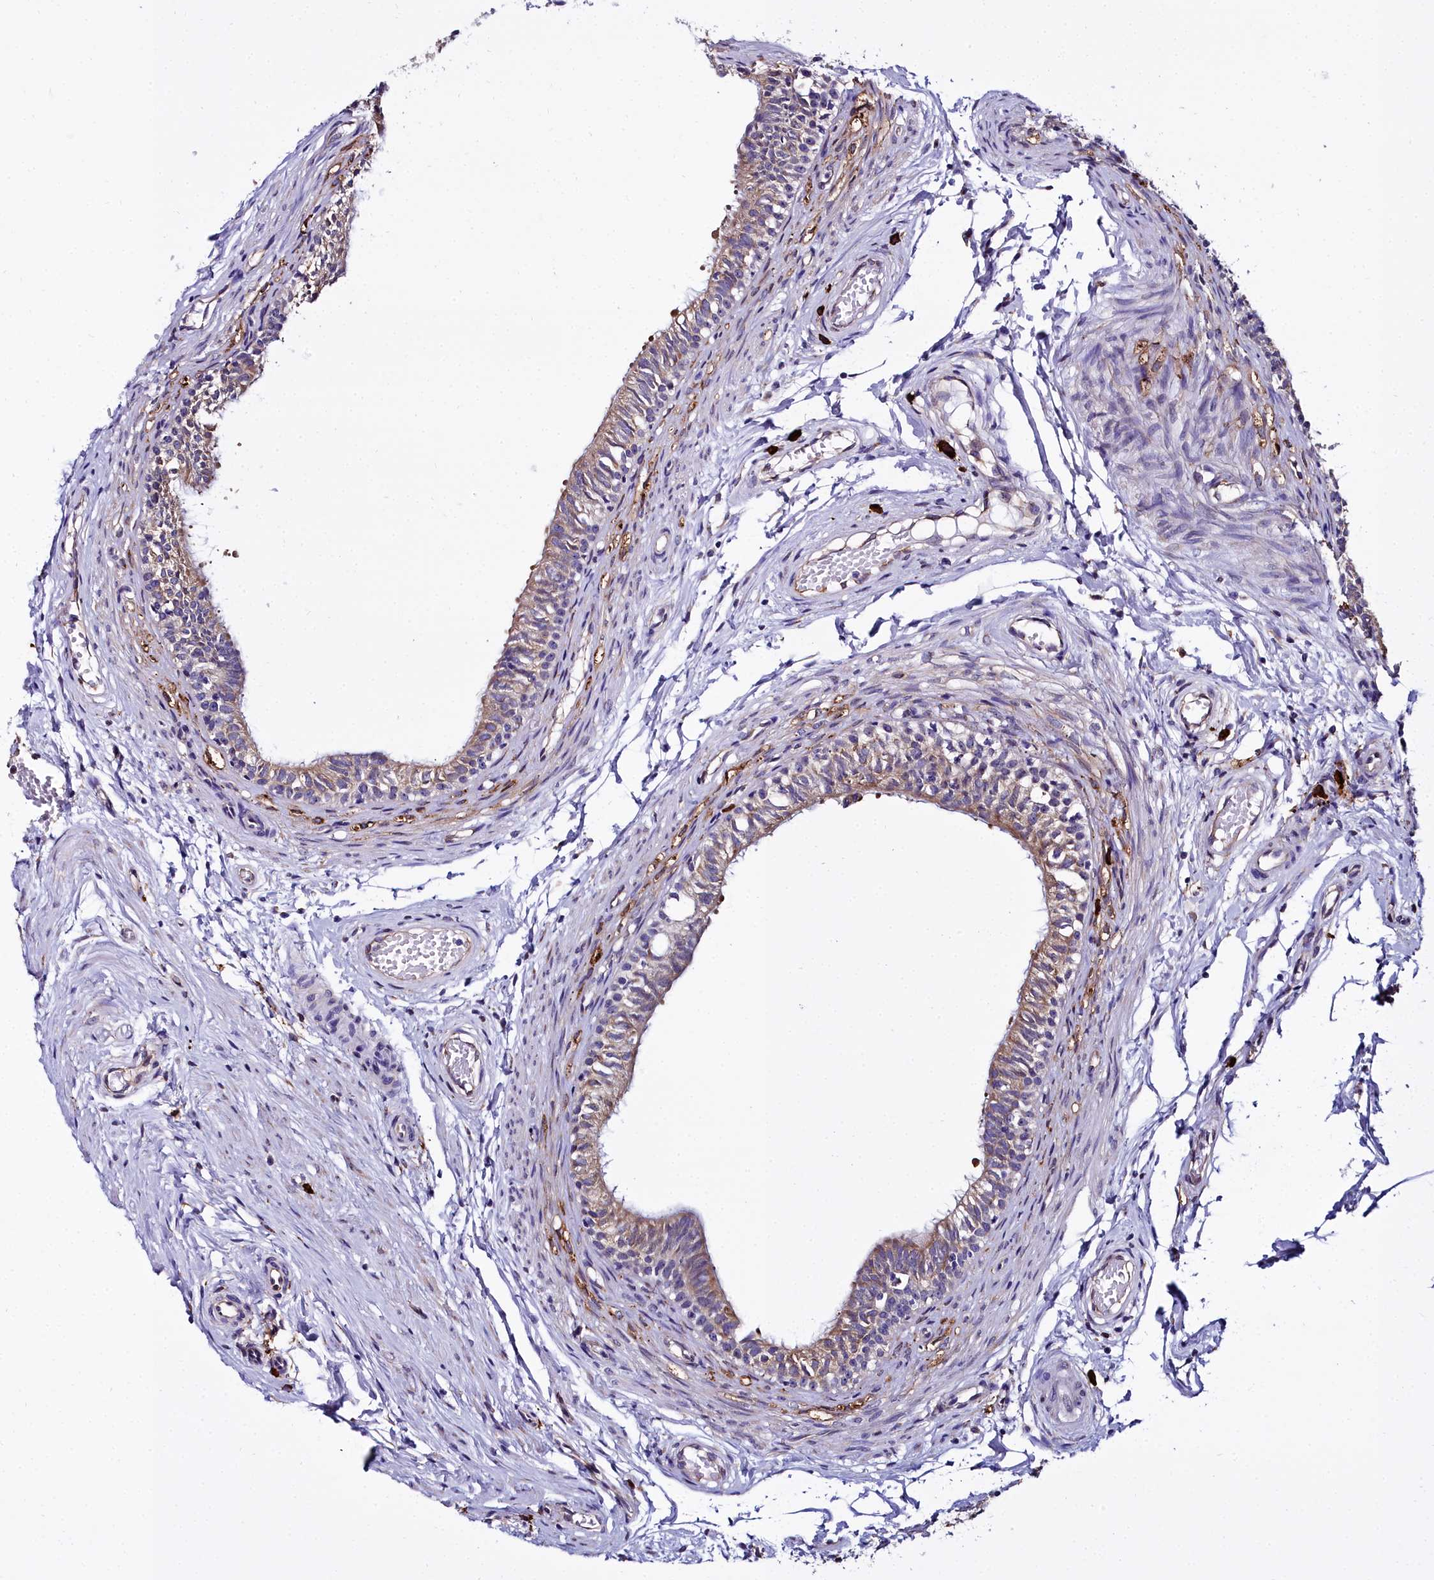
{"staining": {"intensity": "moderate", "quantity": ">75%", "location": "cytoplasmic/membranous"}, "tissue": "epididymis", "cell_type": "Glandular cells", "image_type": "normal", "snomed": [{"axis": "morphology", "description": "Normal tissue, NOS"}, {"axis": "topography", "description": "Epididymis, spermatic cord, NOS"}], "caption": "Immunohistochemistry (IHC) staining of benign epididymis, which displays medium levels of moderate cytoplasmic/membranous positivity in about >75% of glandular cells indicating moderate cytoplasmic/membranous protein expression. The staining was performed using DAB (brown) for protein detection and nuclei were counterstained in hematoxylin (blue).", "gene": "TXNDC5", "patient": {"sex": "male", "age": 22}}